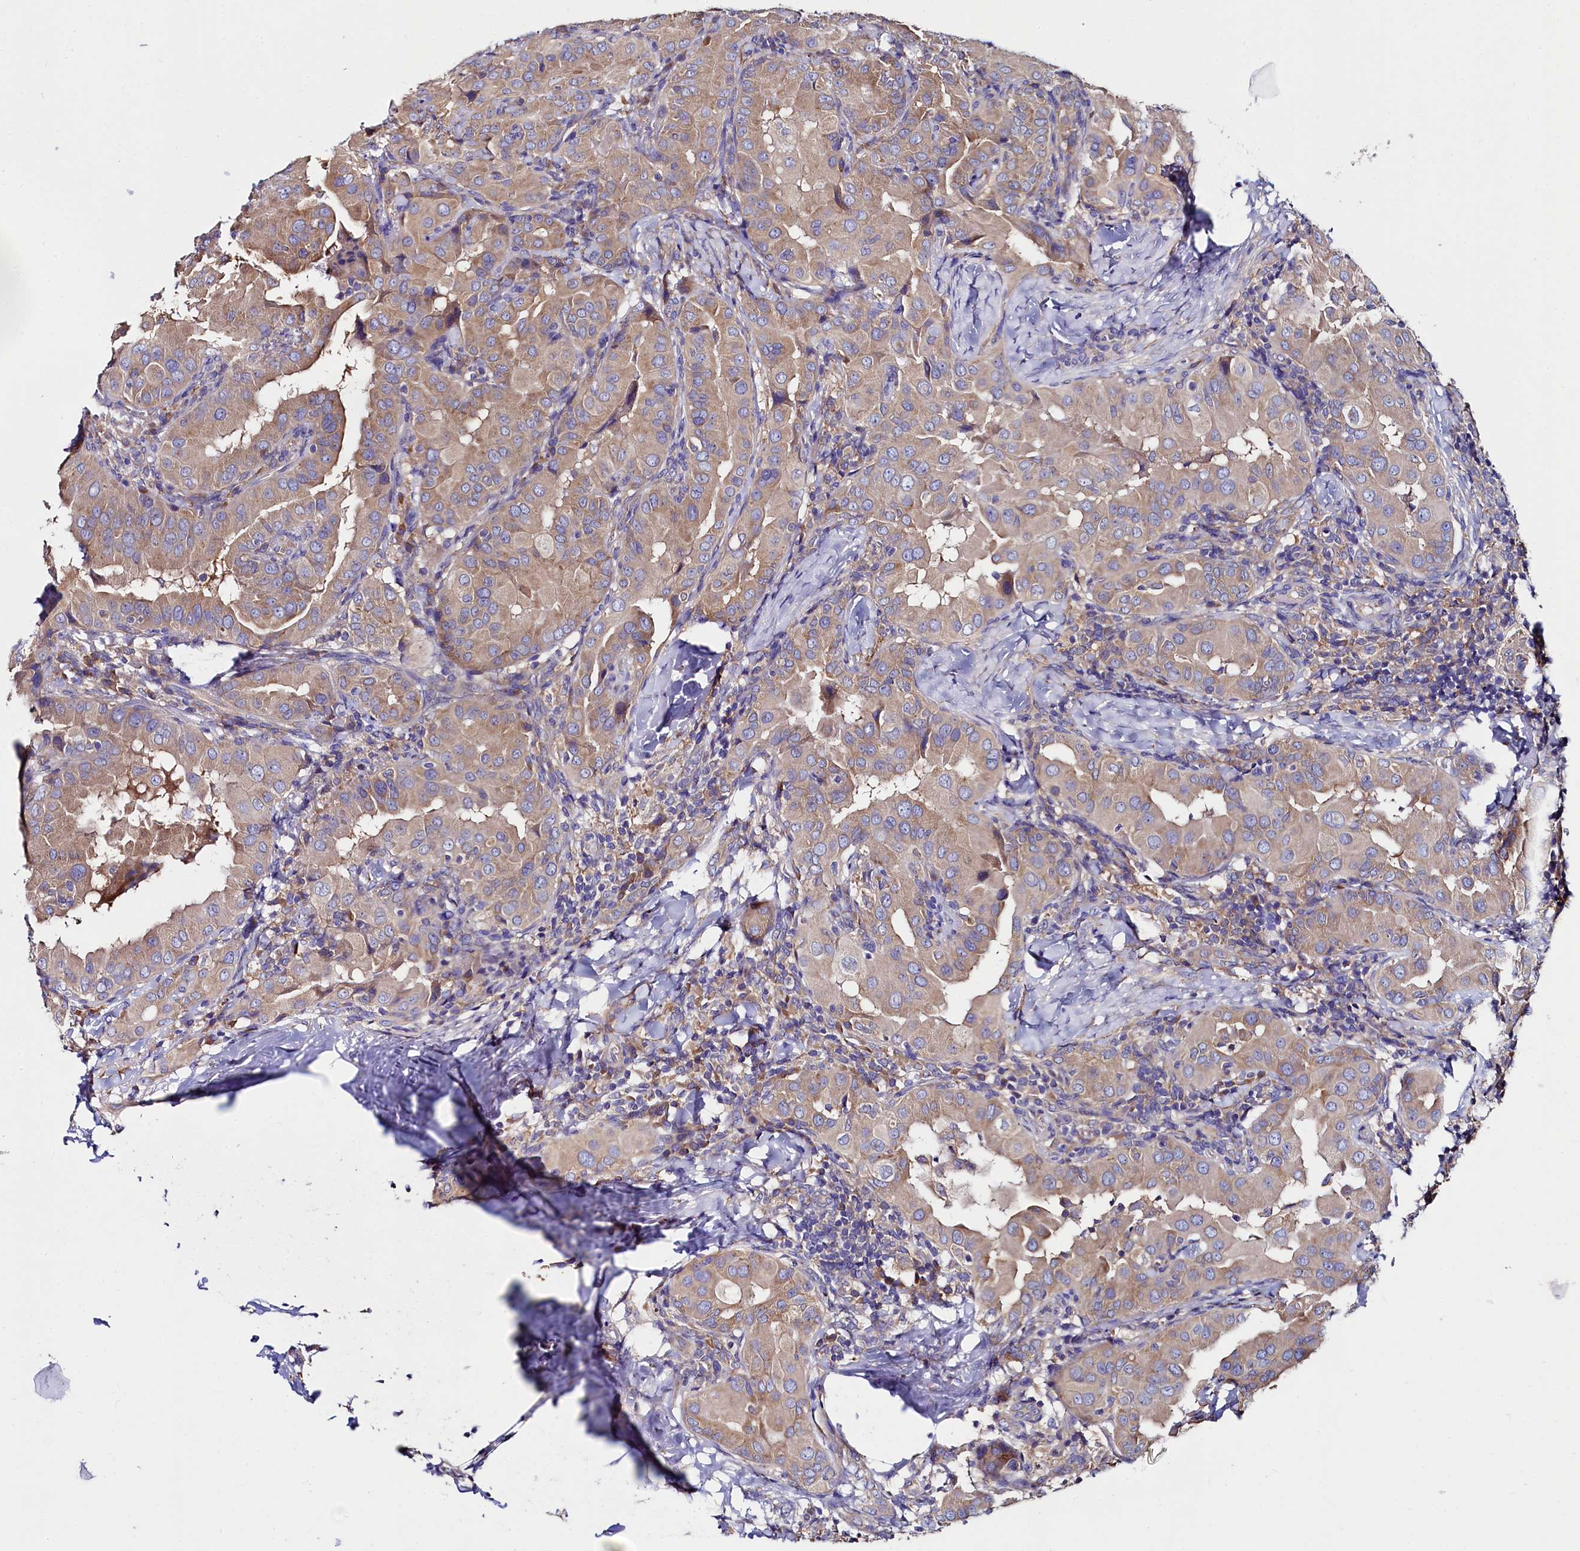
{"staining": {"intensity": "moderate", "quantity": ">75%", "location": "cytoplasmic/membranous"}, "tissue": "thyroid cancer", "cell_type": "Tumor cells", "image_type": "cancer", "snomed": [{"axis": "morphology", "description": "Papillary adenocarcinoma, NOS"}, {"axis": "topography", "description": "Thyroid gland"}], "caption": "Brown immunohistochemical staining in thyroid papillary adenocarcinoma displays moderate cytoplasmic/membranous positivity in approximately >75% of tumor cells.", "gene": "QARS1", "patient": {"sex": "male", "age": 33}}